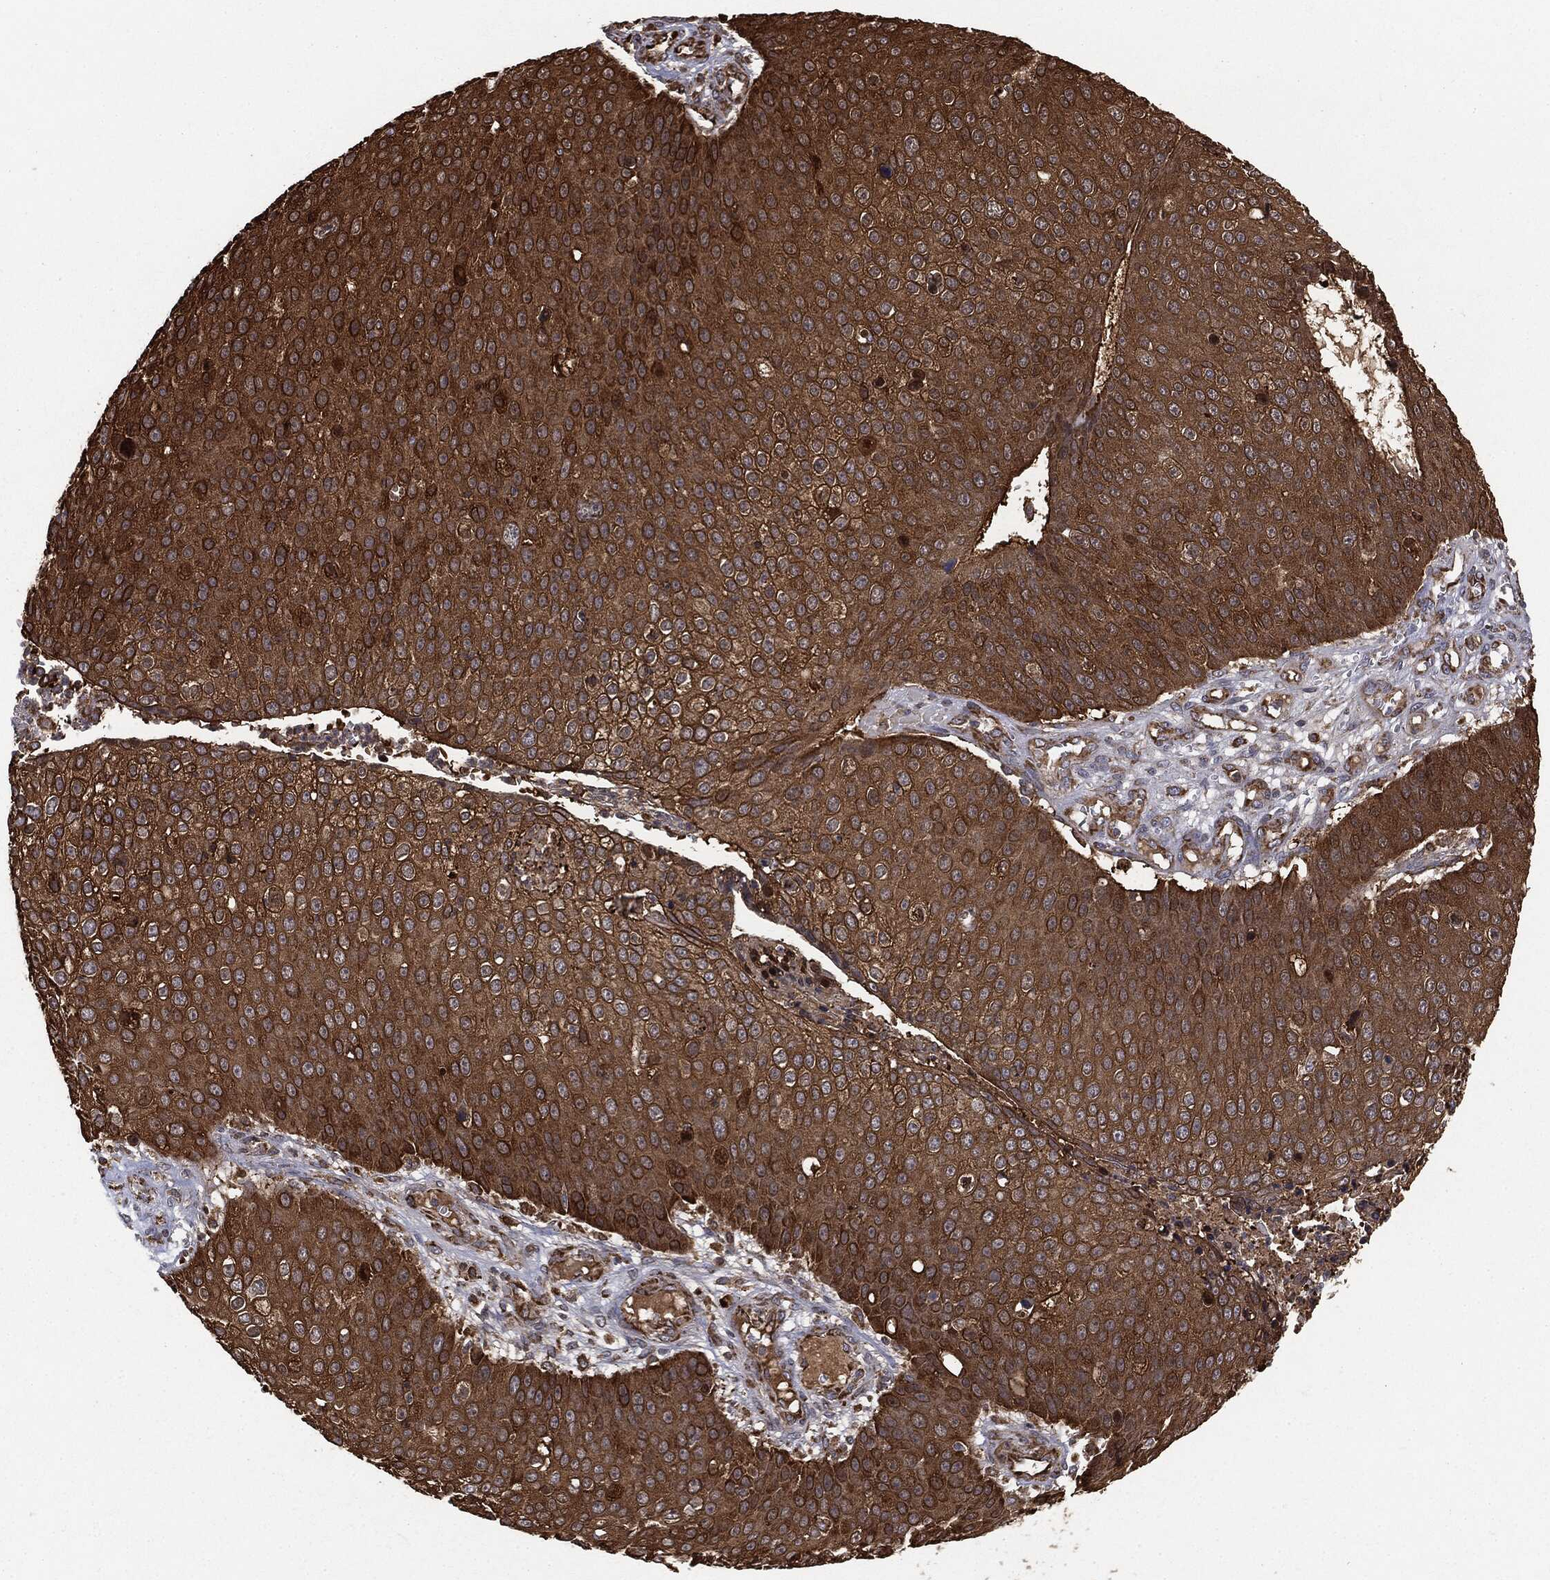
{"staining": {"intensity": "strong", "quantity": ">75%", "location": "cytoplasmic/membranous"}, "tissue": "skin cancer", "cell_type": "Tumor cells", "image_type": "cancer", "snomed": [{"axis": "morphology", "description": "Squamous cell carcinoma, NOS"}, {"axis": "topography", "description": "Skin"}], "caption": "DAB (3,3'-diaminobenzidine) immunohistochemical staining of human squamous cell carcinoma (skin) shows strong cytoplasmic/membranous protein staining in approximately >75% of tumor cells.", "gene": "CYLD", "patient": {"sex": "male", "age": 71}}